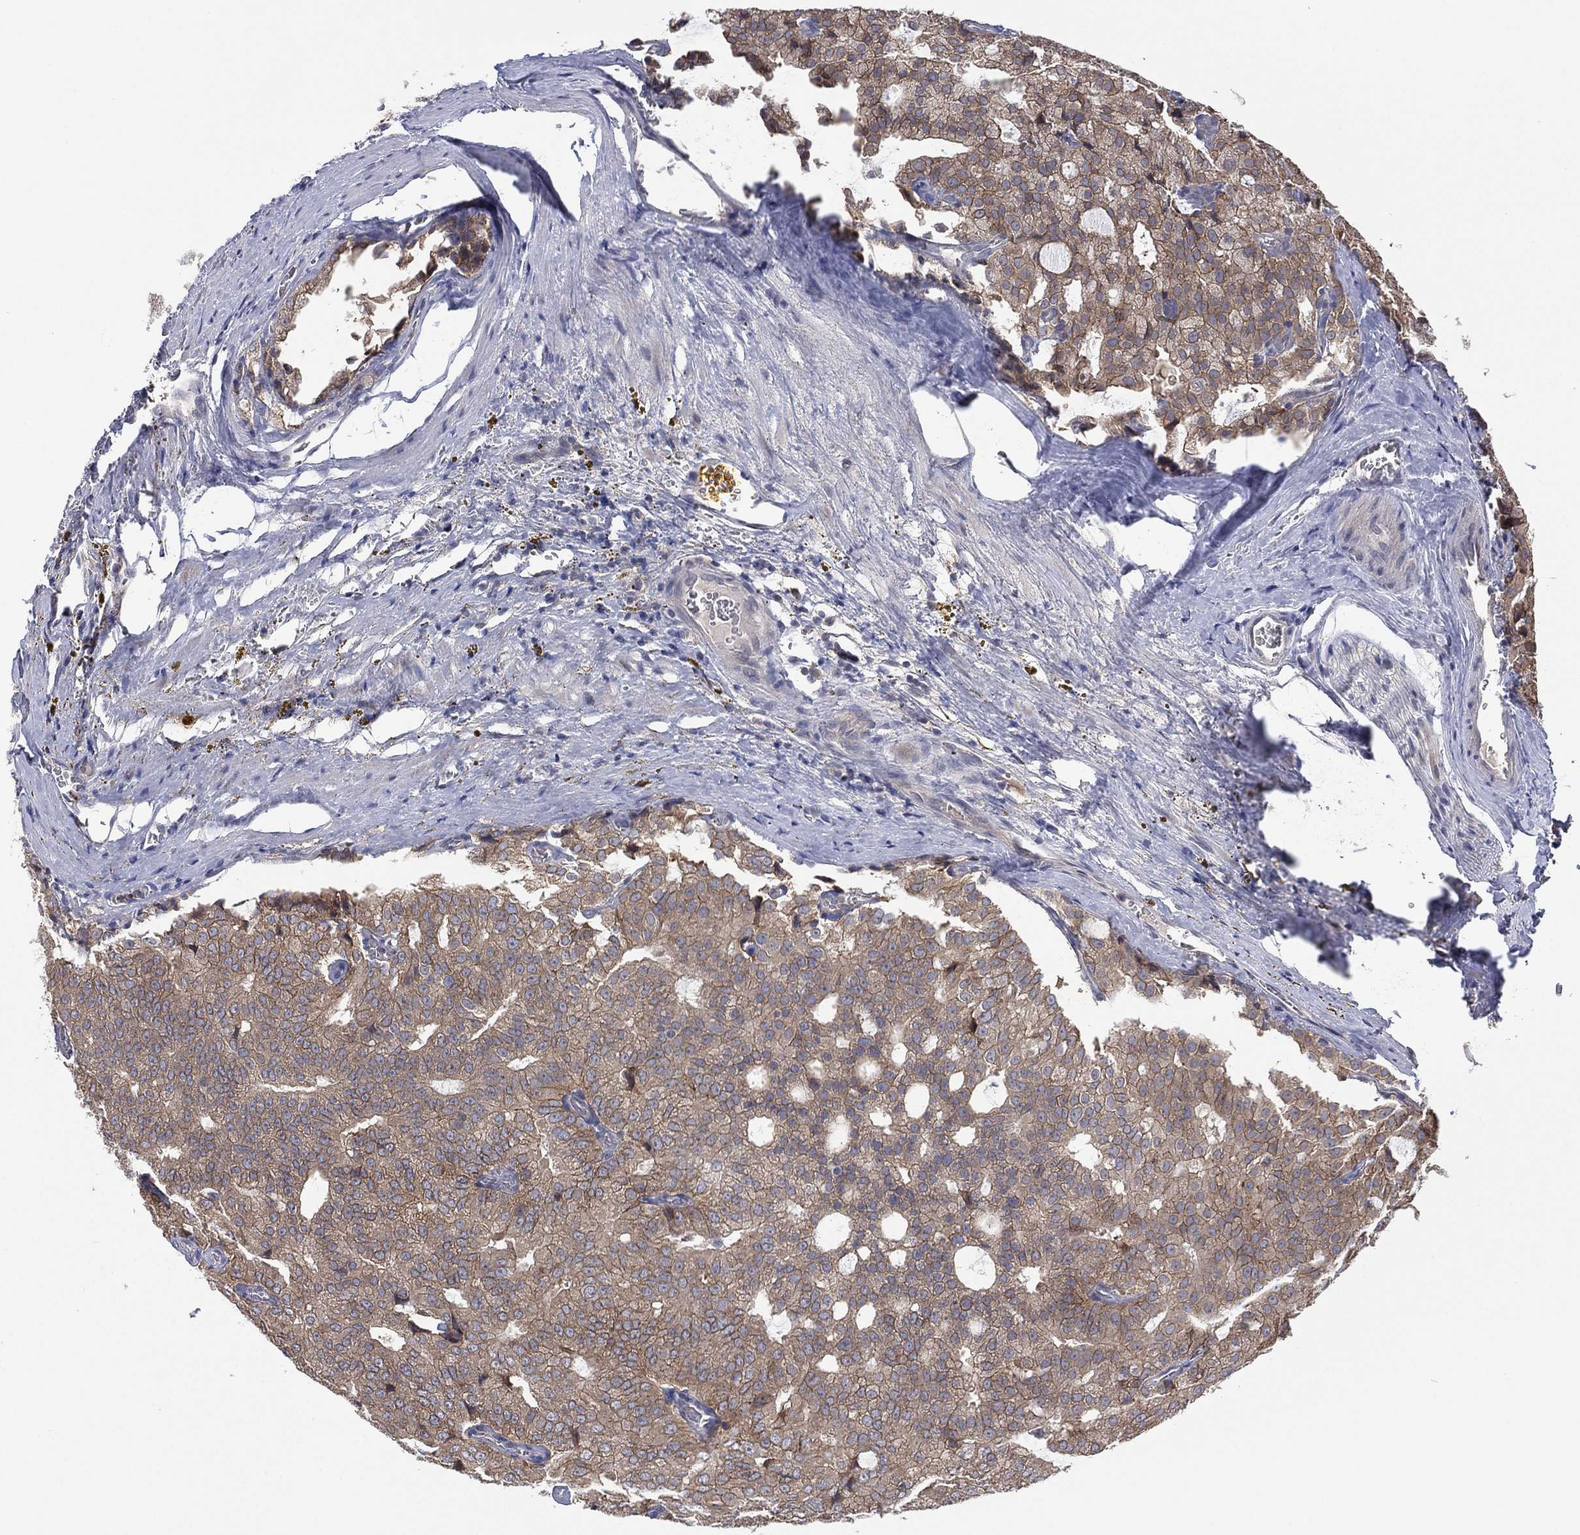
{"staining": {"intensity": "weak", "quantity": "25%-75%", "location": "cytoplasmic/membranous"}, "tissue": "prostate cancer", "cell_type": "Tumor cells", "image_type": "cancer", "snomed": [{"axis": "morphology", "description": "Adenocarcinoma, NOS"}, {"axis": "topography", "description": "Prostate and seminal vesicle, NOS"}, {"axis": "topography", "description": "Prostate"}], "caption": "Immunohistochemical staining of human prostate adenocarcinoma displays low levels of weak cytoplasmic/membranous expression in about 25%-75% of tumor cells.", "gene": "MPP7", "patient": {"sex": "male", "age": 67}}